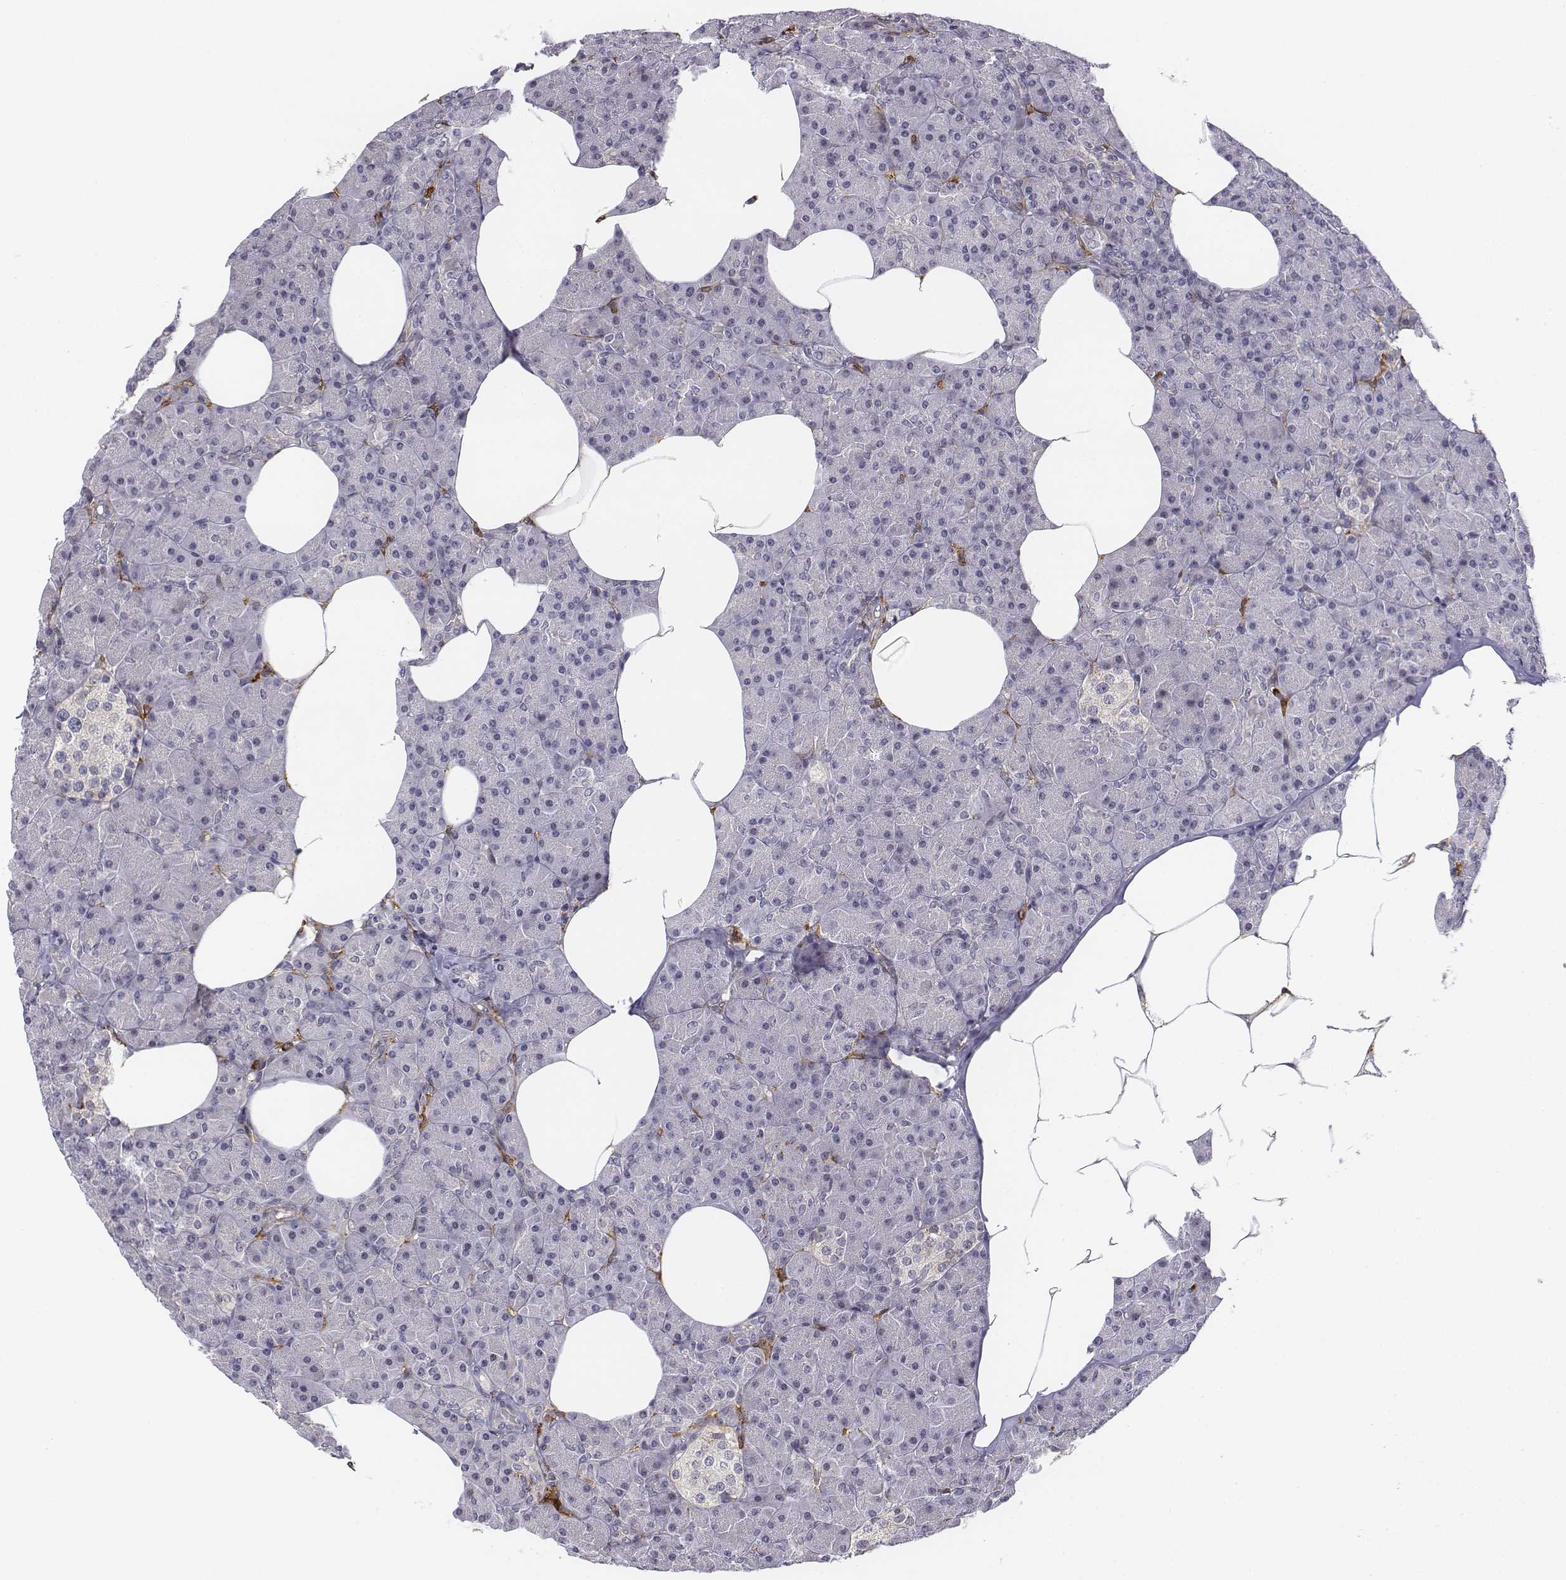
{"staining": {"intensity": "negative", "quantity": "none", "location": "none"}, "tissue": "pancreas", "cell_type": "Exocrine glandular cells", "image_type": "normal", "snomed": [{"axis": "morphology", "description": "Normal tissue, NOS"}, {"axis": "topography", "description": "Pancreas"}], "caption": "Histopathology image shows no significant protein positivity in exocrine glandular cells of normal pancreas.", "gene": "CD14", "patient": {"sex": "female", "age": 45}}